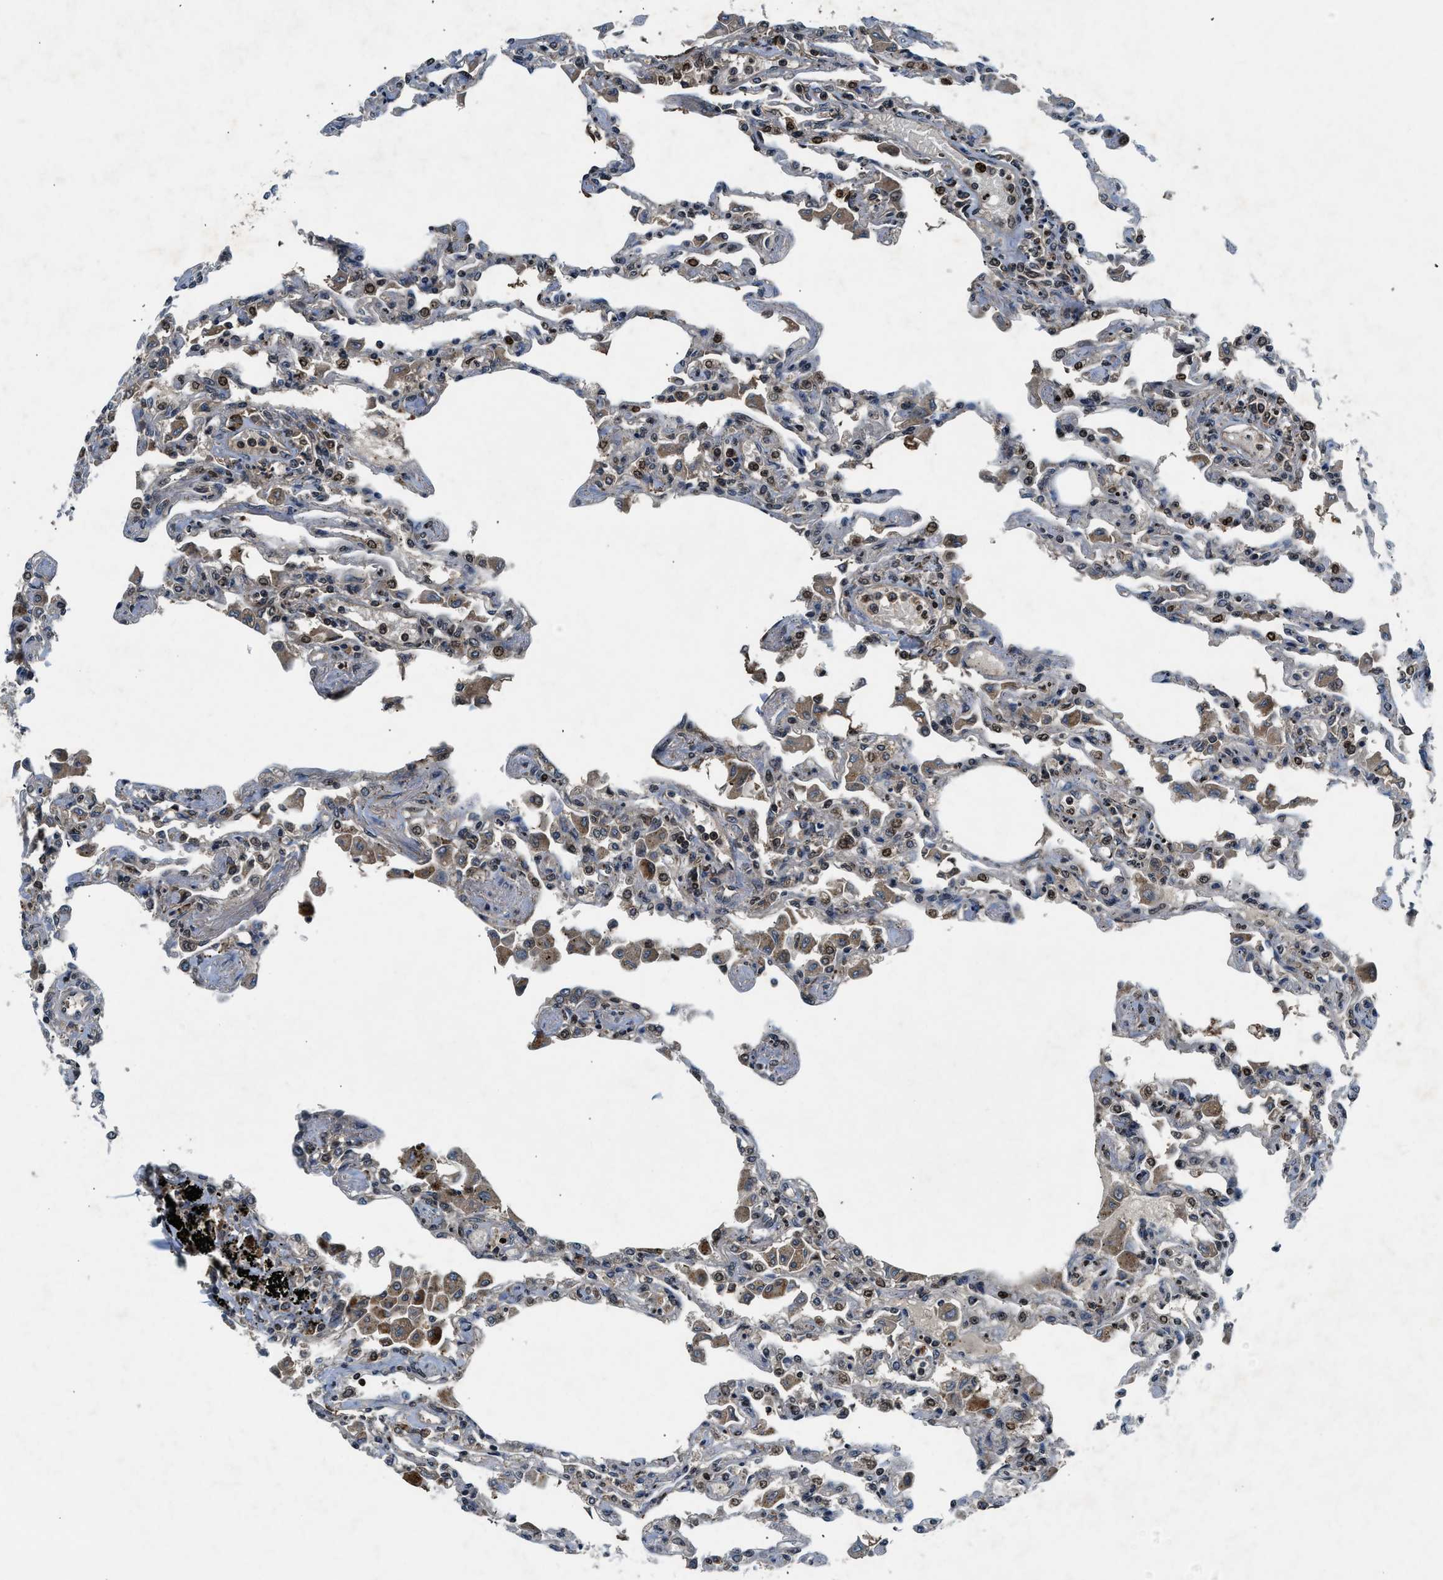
{"staining": {"intensity": "weak", "quantity": "25%-75%", "location": "cytoplasmic/membranous"}, "tissue": "lung", "cell_type": "Alveolar cells", "image_type": "normal", "snomed": [{"axis": "morphology", "description": "Normal tissue, NOS"}, {"axis": "topography", "description": "Bronchus"}, {"axis": "topography", "description": "Lung"}], "caption": "IHC histopathology image of normal lung stained for a protein (brown), which displays low levels of weak cytoplasmic/membranous expression in about 25%-75% of alveolar cells.", "gene": "RPS6KB1", "patient": {"sex": "female", "age": 49}}